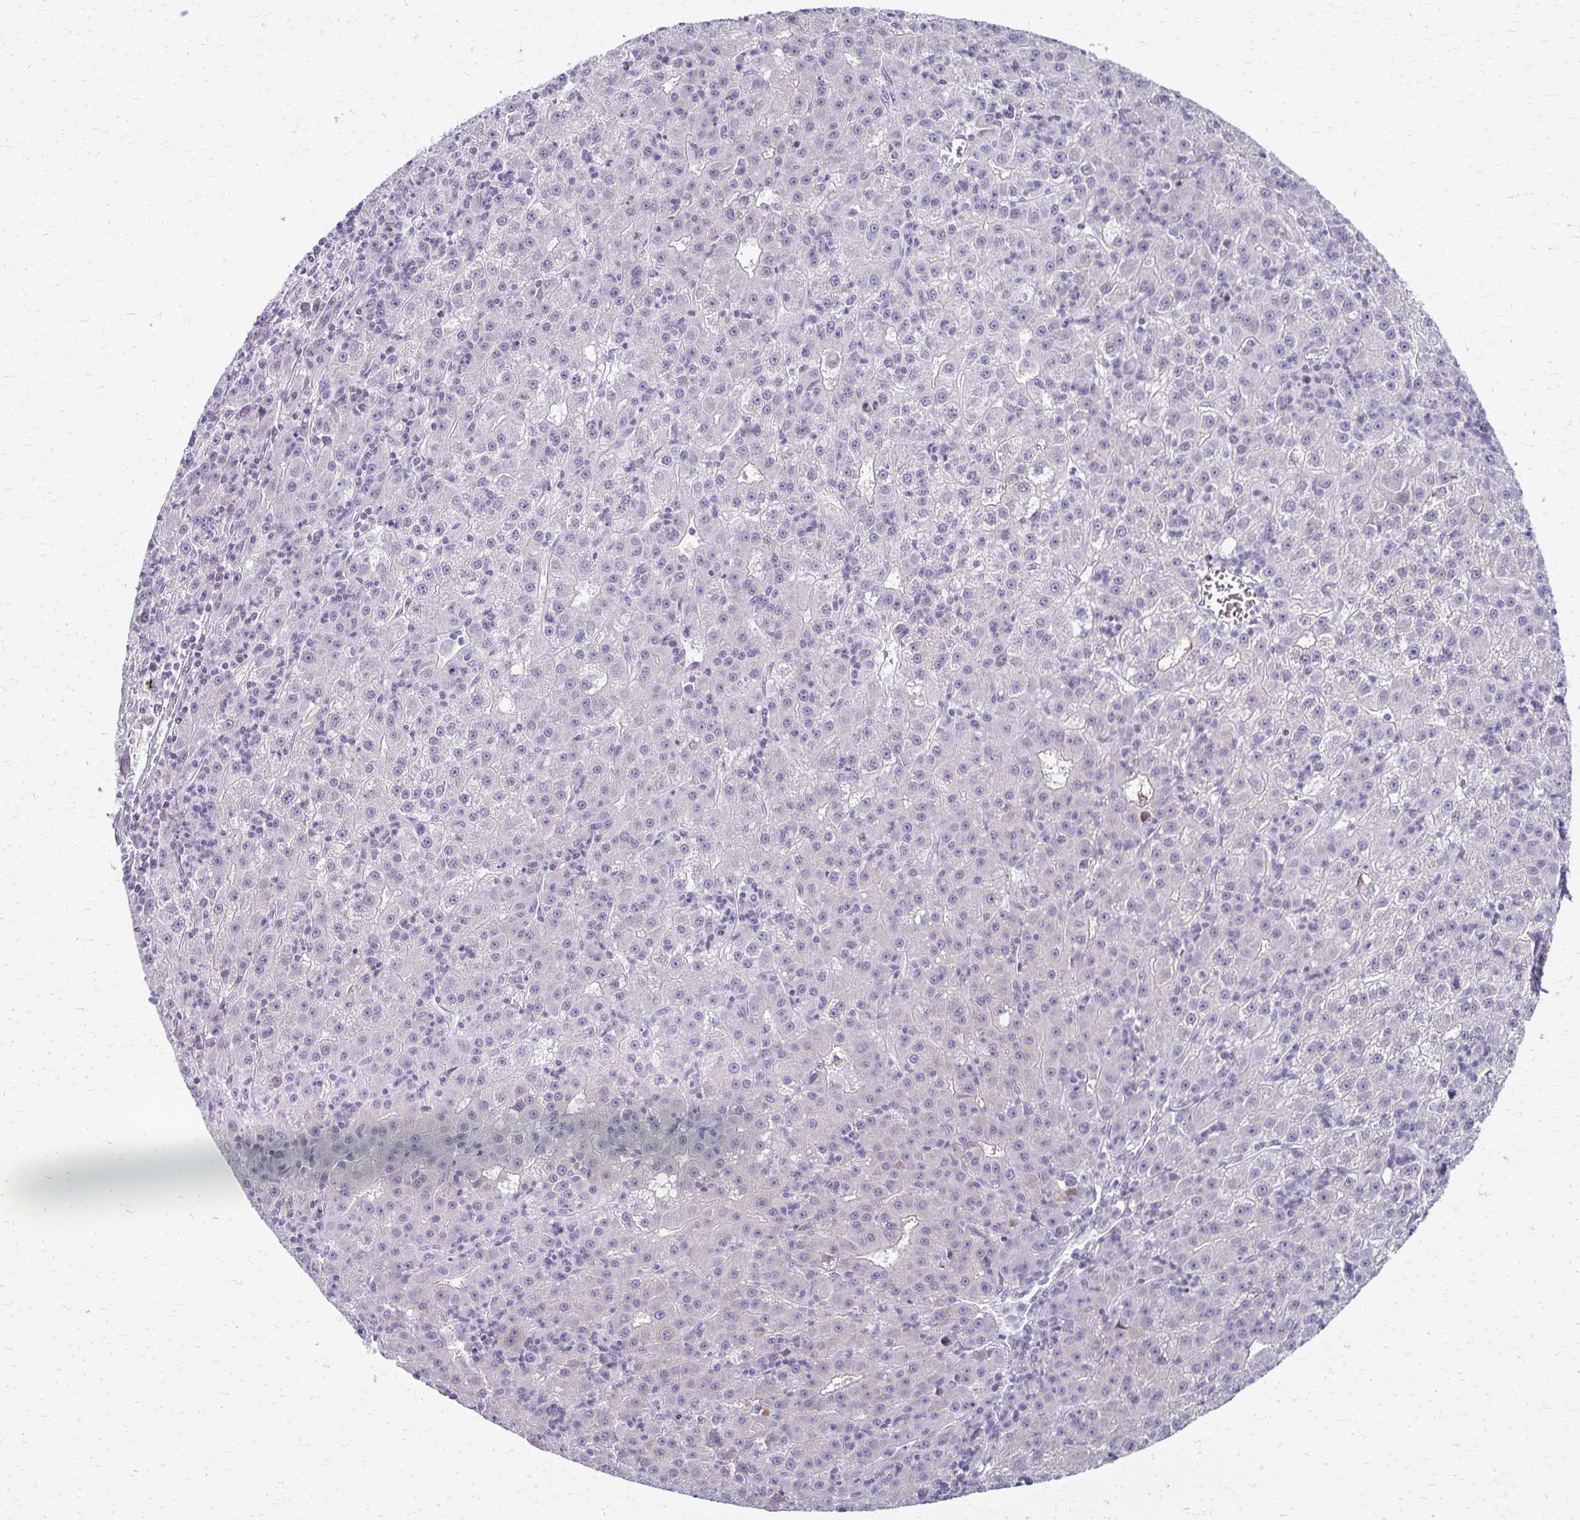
{"staining": {"intensity": "negative", "quantity": "none", "location": "none"}, "tissue": "liver cancer", "cell_type": "Tumor cells", "image_type": "cancer", "snomed": [{"axis": "morphology", "description": "Carcinoma, Hepatocellular, NOS"}, {"axis": "topography", "description": "Liver"}], "caption": "Immunohistochemistry histopathology image of human liver hepatocellular carcinoma stained for a protein (brown), which exhibits no positivity in tumor cells.", "gene": "FCGR2B", "patient": {"sex": "male", "age": 76}}